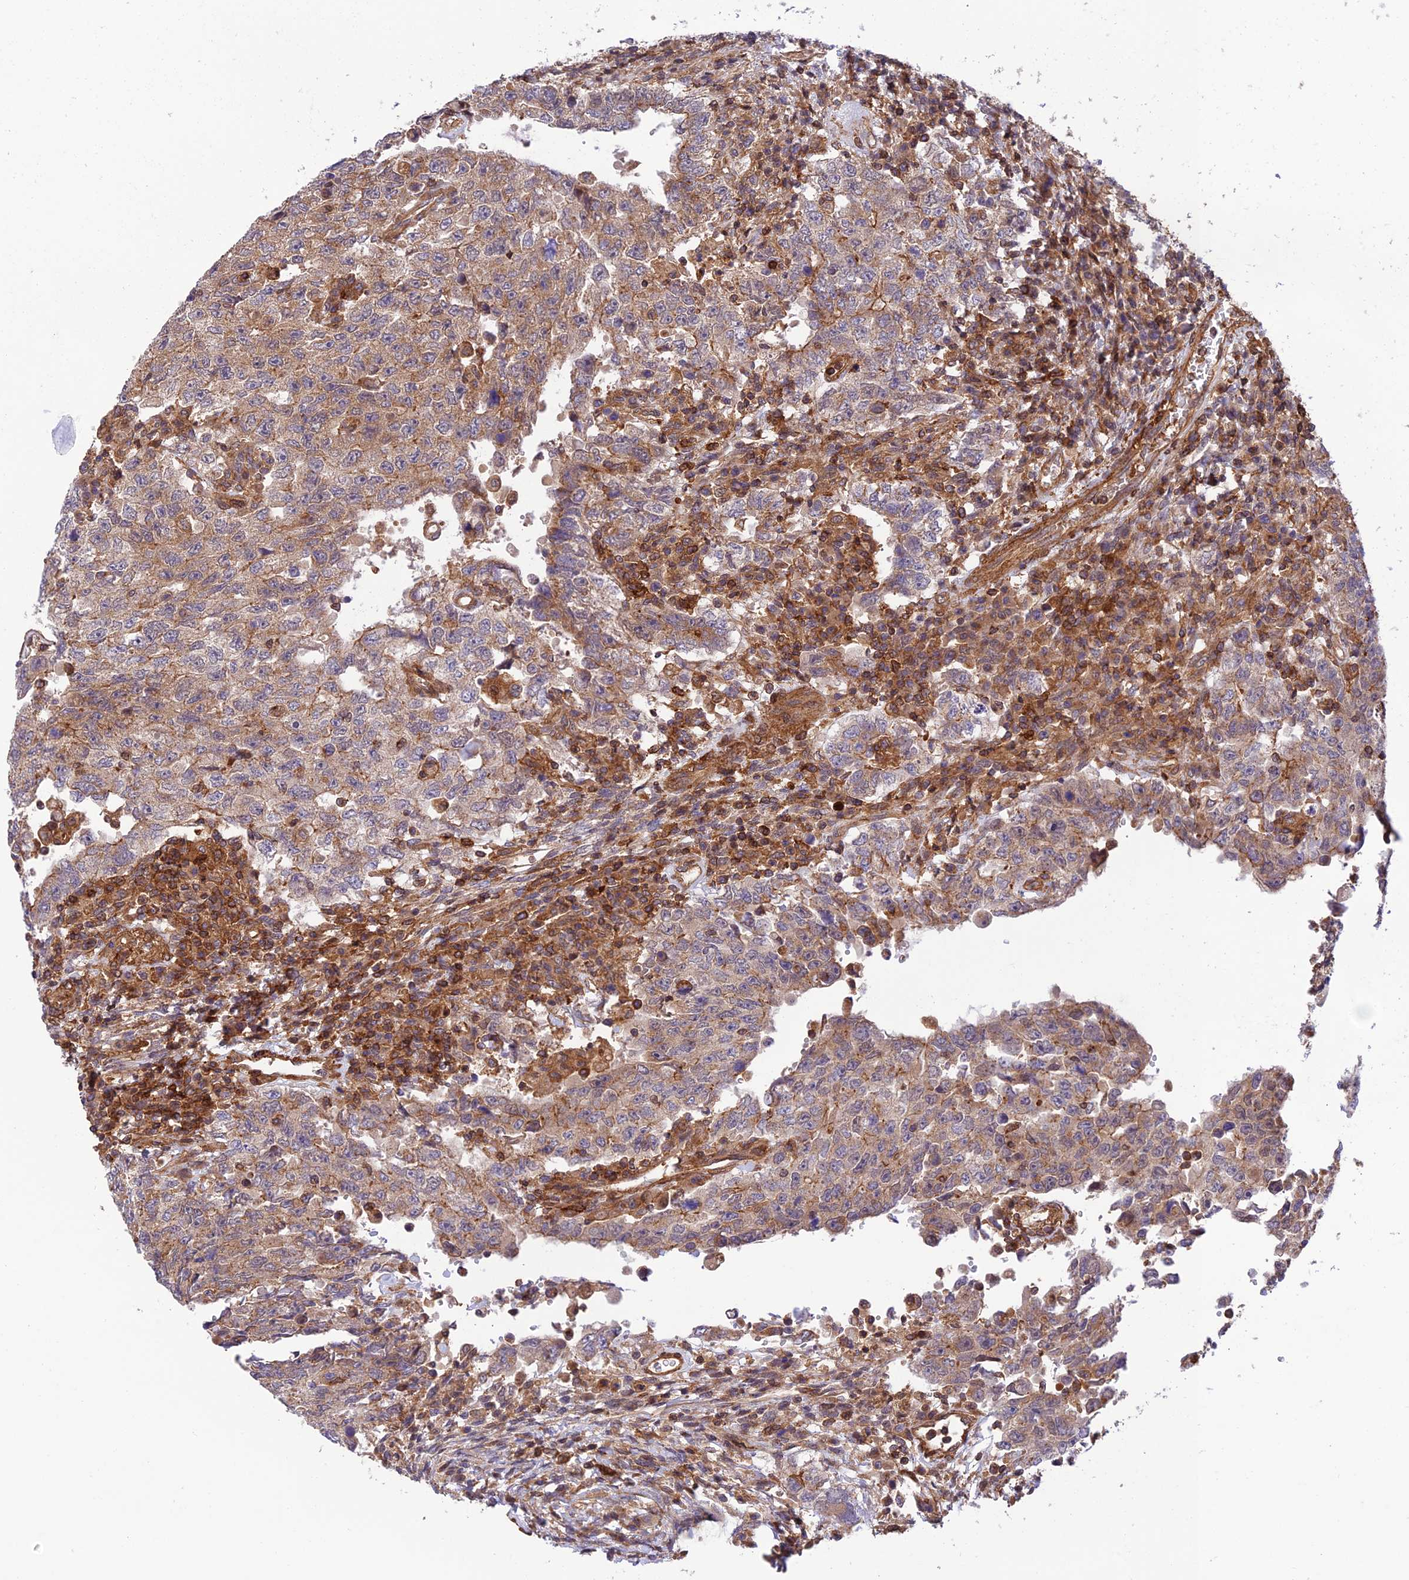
{"staining": {"intensity": "moderate", "quantity": "25%-75%", "location": "cytoplasmic/membranous"}, "tissue": "testis cancer", "cell_type": "Tumor cells", "image_type": "cancer", "snomed": [{"axis": "morphology", "description": "Carcinoma, Embryonal, NOS"}, {"axis": "topography", "description": "Testis"}], "caption": "Immunohistochemistry (IHC) micrograph of neoplastic tissue: human testis cancer stained using immunohistochemistry (IHC) shows medium levels of moderate protein expression localized specifically in the cytoplasmic/membranous of tumor cells, appearing as a cytoplasmic/membranous brown color.", "gene": "EVI5L", "patient": {"sex": "male", "age": 26}}